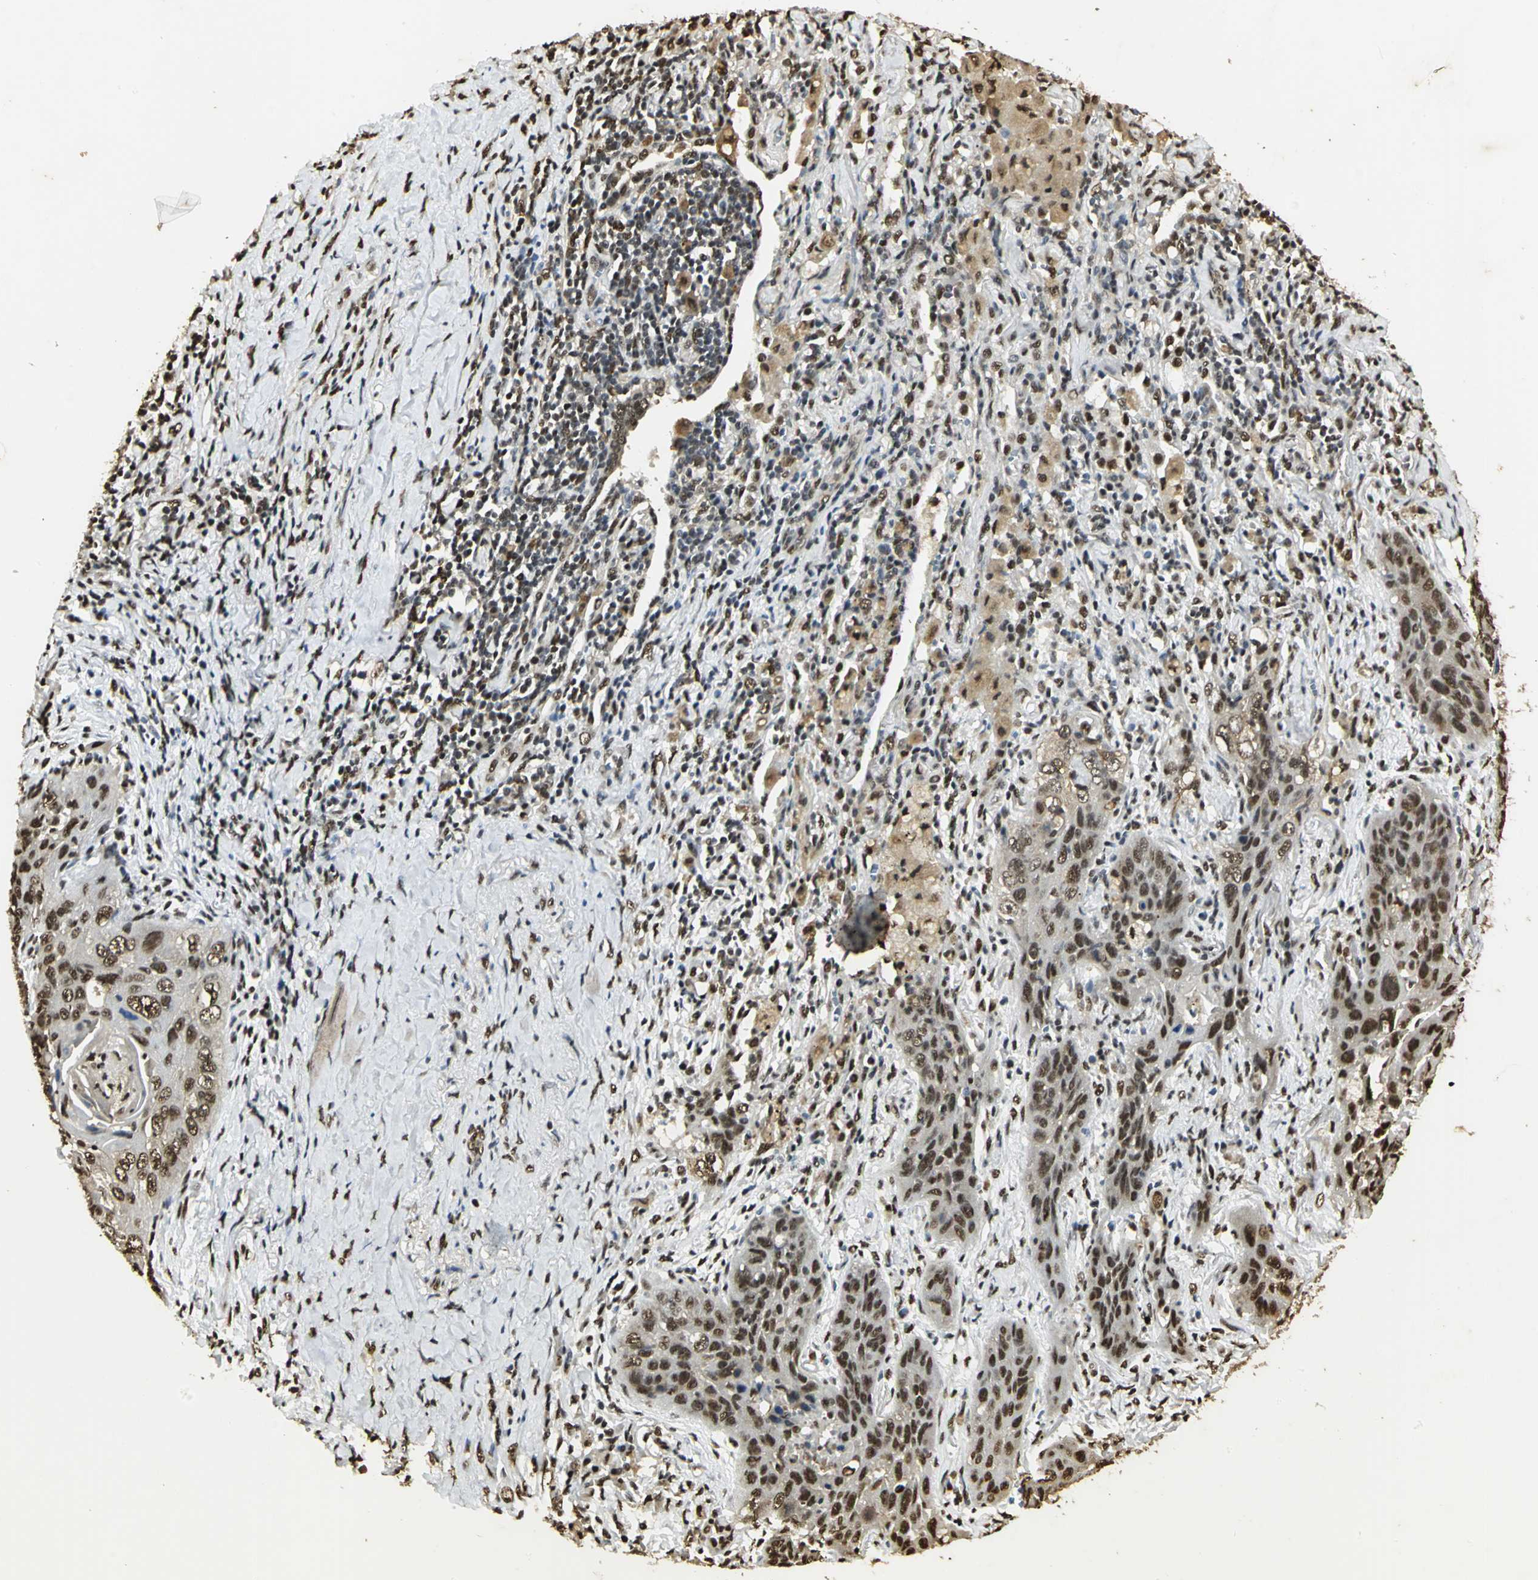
{"staining": {"intensity": "strong", "quantity": ">75%", "location": "nuclear"}, "tissue": "lung cancer", "cell_type": "Tumor cells", "image_type": "cancer", "snomed": [{"axis": "morphology", "description": "Squamous cell carcinoma, NOS"}, {"axis": "topography", "description": "Lung"}], "caption": "Human squamous cell carcinoma (lung) stained for a protein (brown) displays strong nuclear positive positivity in about >75% of tumor cells.", "gene": "SET", "patient": {"sex": "female", "age": 67}}